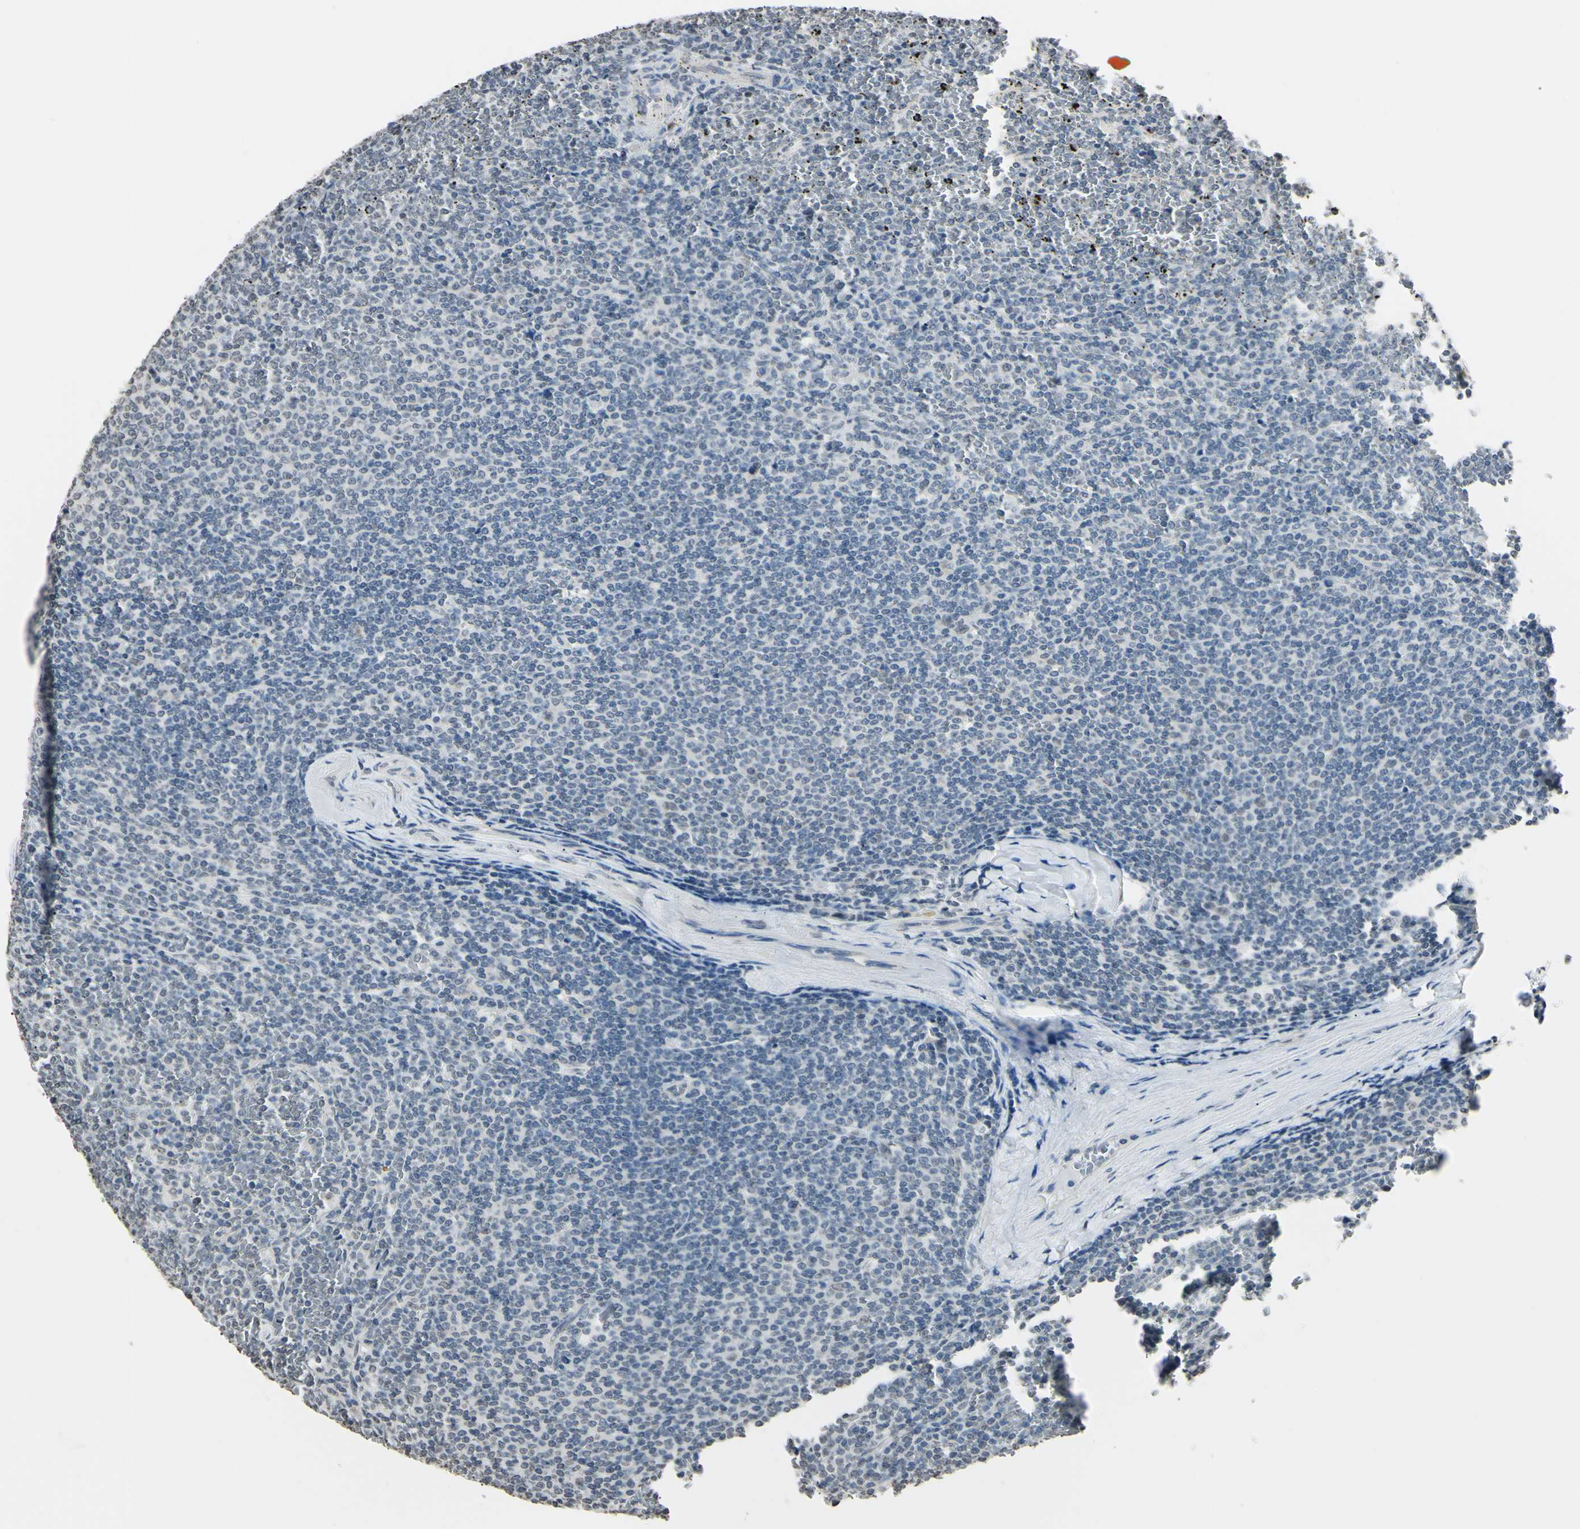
{"staining": {"intensity": "negative", "quantity": "none", "location": "none"}, "tissue": "lymphoma", "cell_type": "Tumor cells", "image_type": "cancer", "snomed": [{"axis": "morphology", "description": "Malignant lymphoma, non-Hodgkin's type, Low grade"}, {"axis": "topography", "description": "Spleen"}], "caption": "Immunohistochemical staining of human lymphoma exhibits no significant staining in tumor cells.", "gene": "CDC45", "patient": {"sex": "female", "age": 77}}